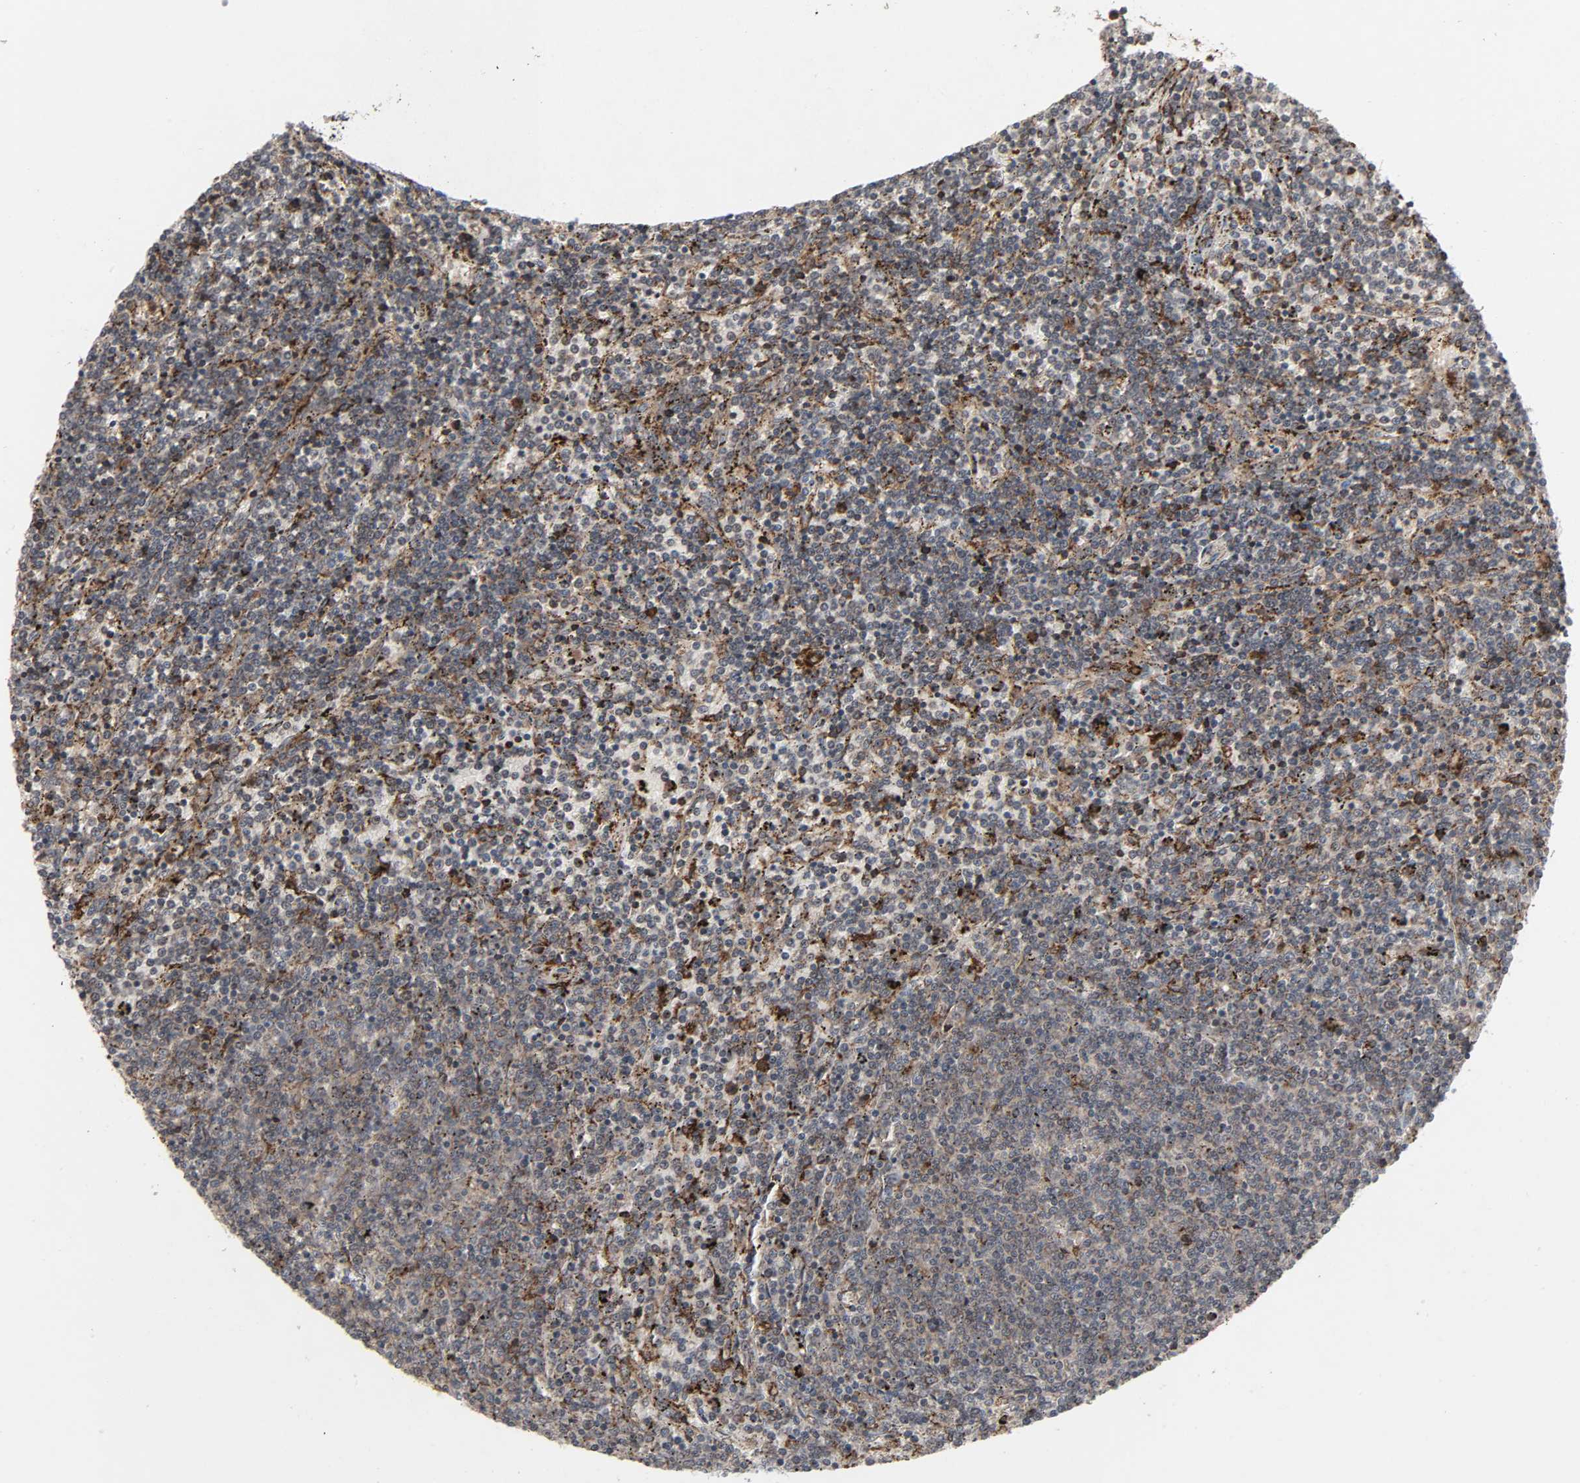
{"staining": {"intensity": "moderate", "quantity": "<25%", "location": "cytoplasmic/membranous"}, "tissue": "lymphoma", "cell_type": "Tumor cells", "image_type": "cancer", "snomed": [{"axis": "morphology", "description": "Malignant lymphoma, non-Hodgkin's type, Low grade"}, {"axis": "topography", "description": "Spleen"}], "caption": "Tumor cells display low levels of moderate cytoplasmic/membranous positivity in approximately <25% of cells in low-grade malignant lymphoma, non-Hodgkin's type.", "gene": "ADCY4", "patient": {"sex": "female", "age": 50}}